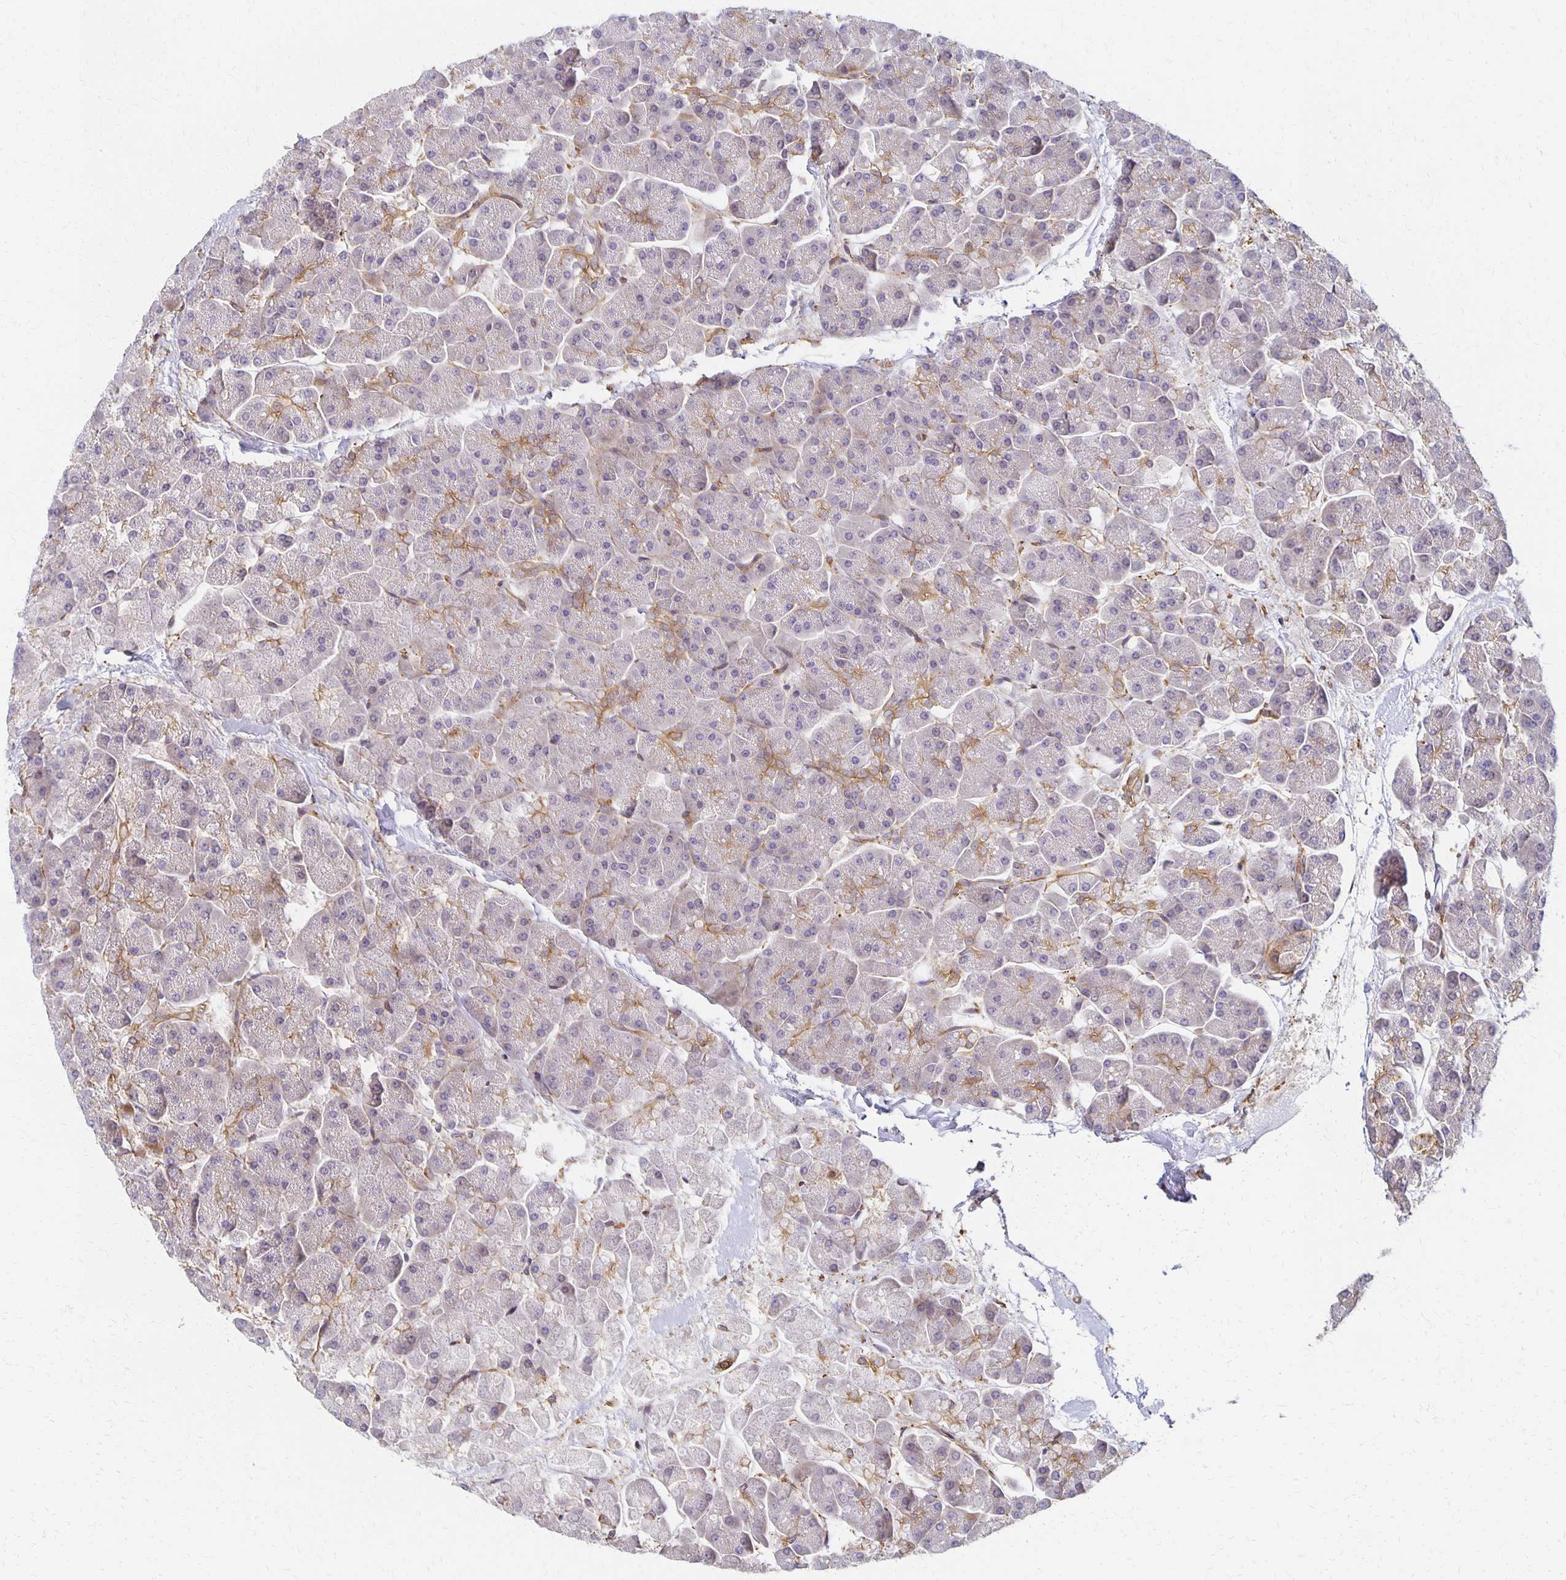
{"staining": {"intensity": "moderate", "quantity": "<25%", "location": "cytoplasmic/membranous"}, "tissue": "pancreas", "cell_type": "Exocrine glandular cells", "image_type": "normal", "snomed": [{"axis": "morphology", "description": "Normal tissue, NOS"}, {"axis": "topography", "description": "Pancreas"}, {"axis": "topography", "description": "Peripheral nerve tissue"}], "caption": "This is a histology image of IHC staining of unremarkable pancreas, which shows moderate staining in the cytoplasmic/membranous of exocrine glandular cells.", "gene": "SORL1", "patient": {"sex": "male", "age": 54}}